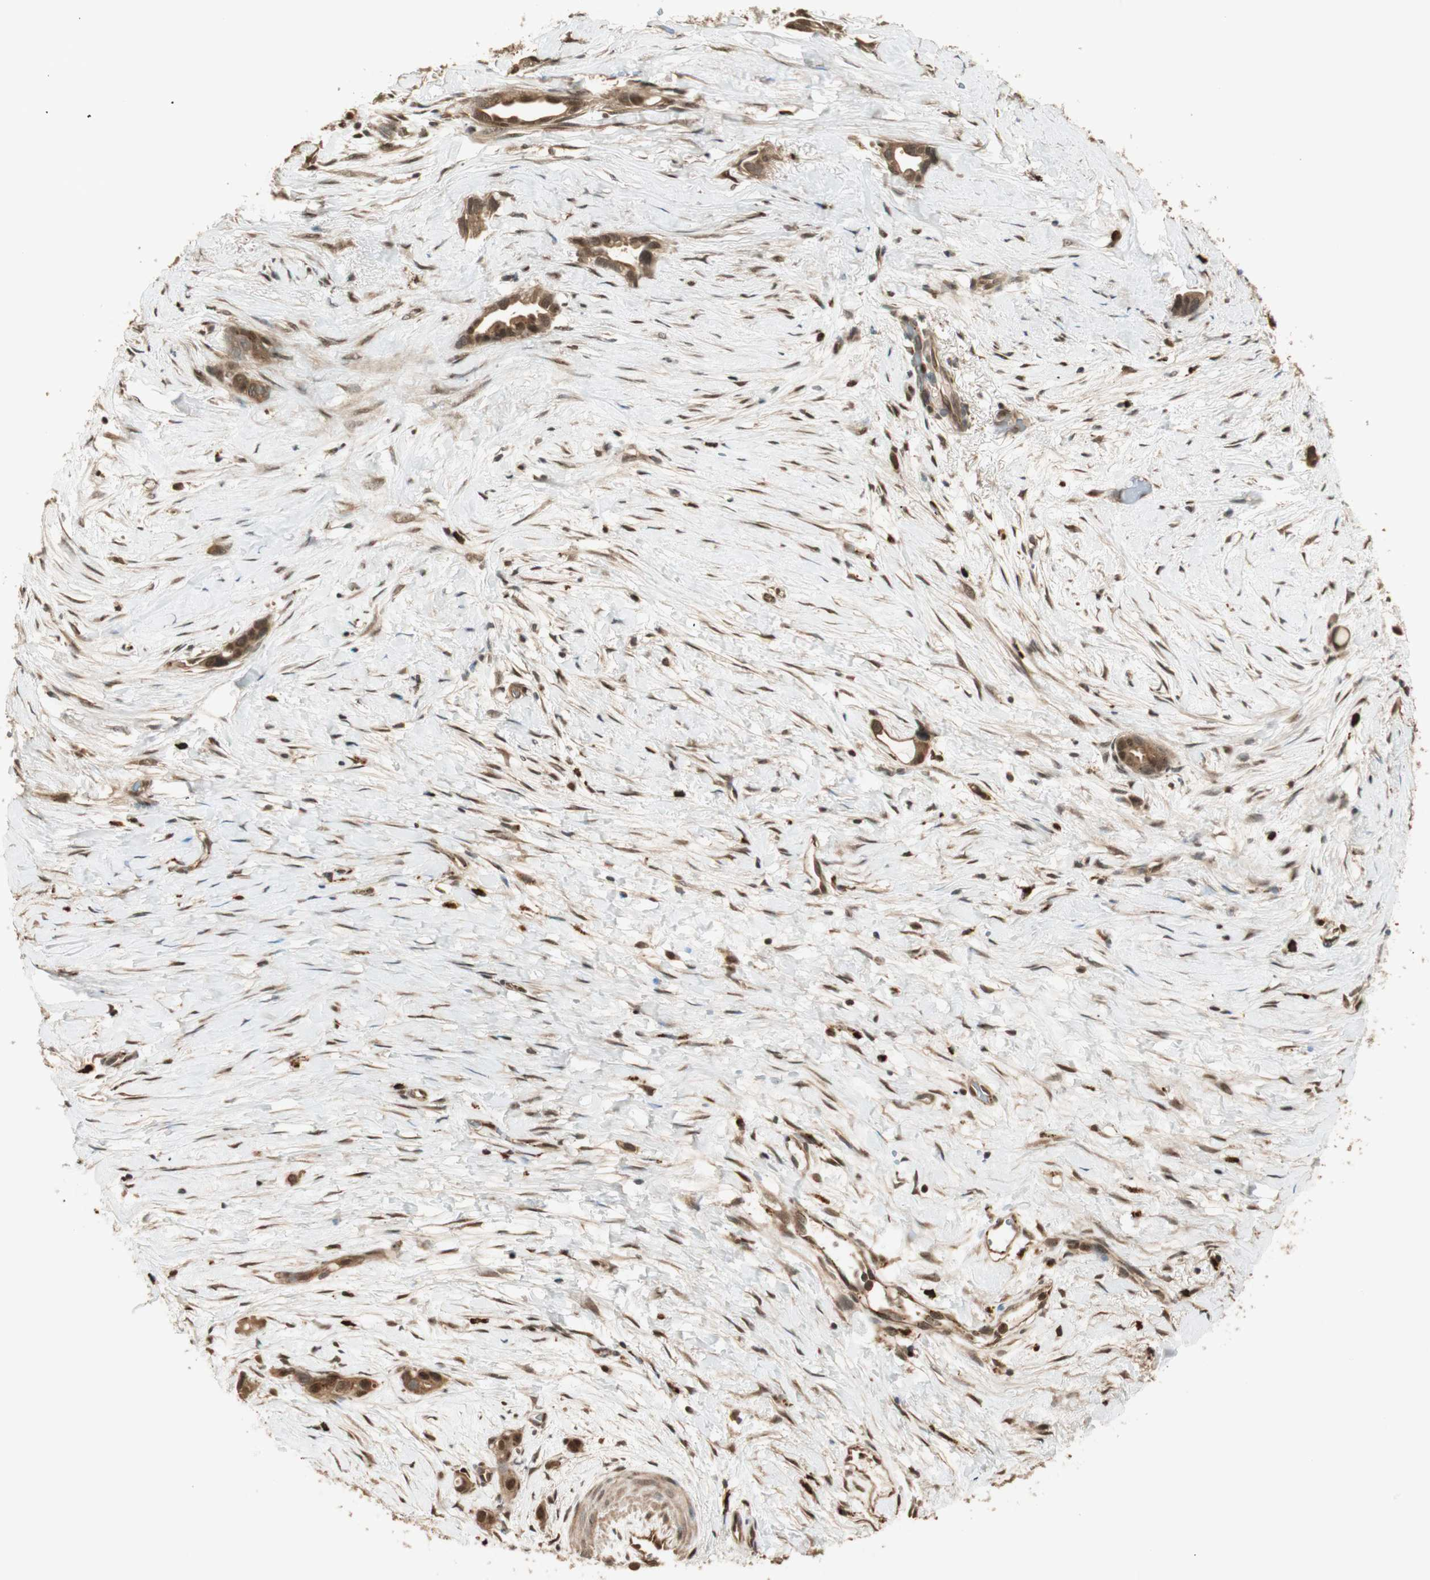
{"staining": {"intensity": "strong", "quantity": ">75%", "location": "cytoplasmic/membranous,nuclear"}, "tissue": "liver cancer", "cell_type": "Tumor cells", "image_type": "cancer", "snomed": [{"axis": "morphology", "description": "Cholangiocarcinoma"}, {"axis": "topography", "description": "Liver"}], "caption": "Brown immunohistochemical staining in human cholangiocarcinoma (liver) demonstrates strong cytoplasmic/membranous and nuclear positivity in about >75% of tumor cells. The staining is performed using DAB brown chromogen to label protein expression. The nuclei are counter-stained blue using hematoxylin.", "gene": "ZNF443", "patient": {"sex": "female", "age": 65}}